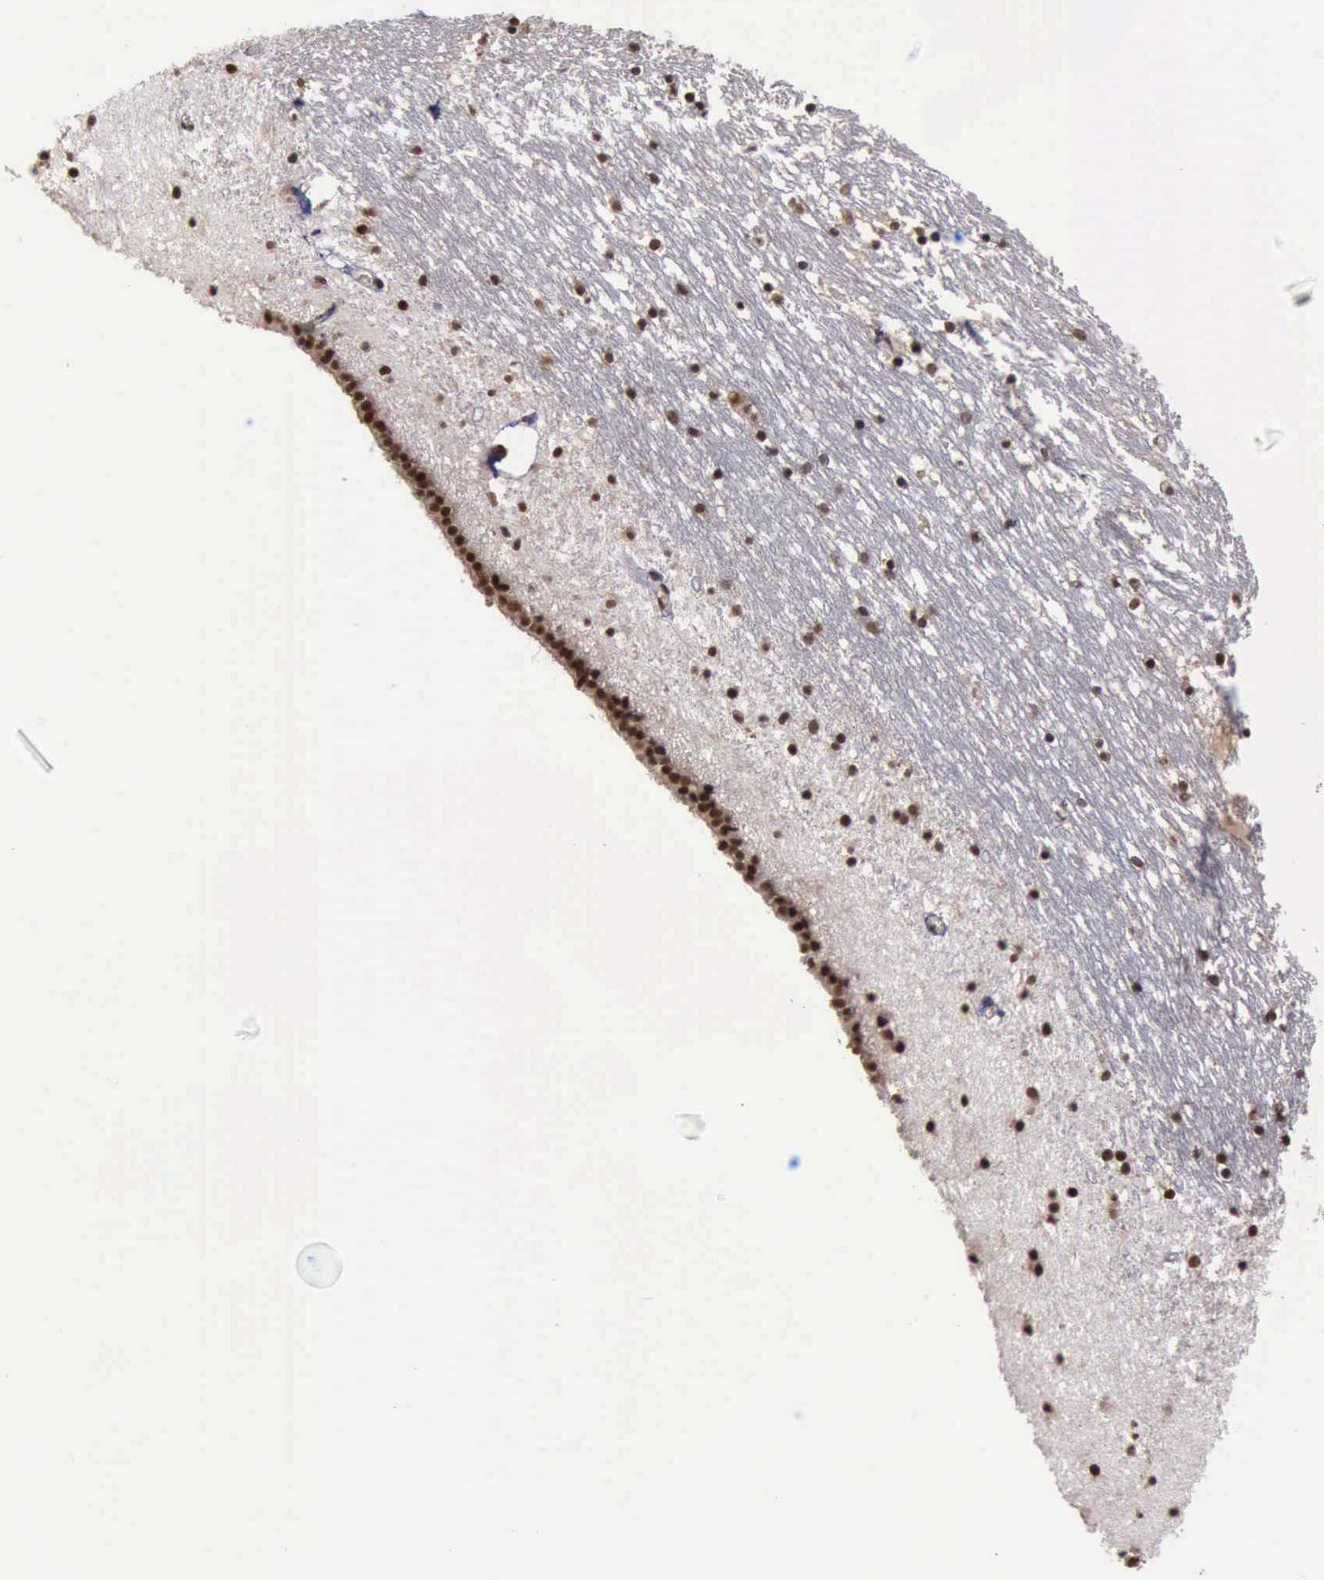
{"staining": {"intensity": "weak", "quantity": "25%-75%", "location": "nuclear"}, "tissue": "caudate", "cell_type": "Glial cells", "image_type": "normal", "snomed": [{"axis": "morphology", "description": "Normal tissue, NOS"}, {"axis": "topography", "description": "Lateral ventricle wall"}], "caption": "Immunohistochemical staining of benign human caudate demonstrates low levels of weak nuclear staining in about 25%-75% of glial cells.", "gene": "TRMT2A", "patient": {"sex": "male", "age": 45}}